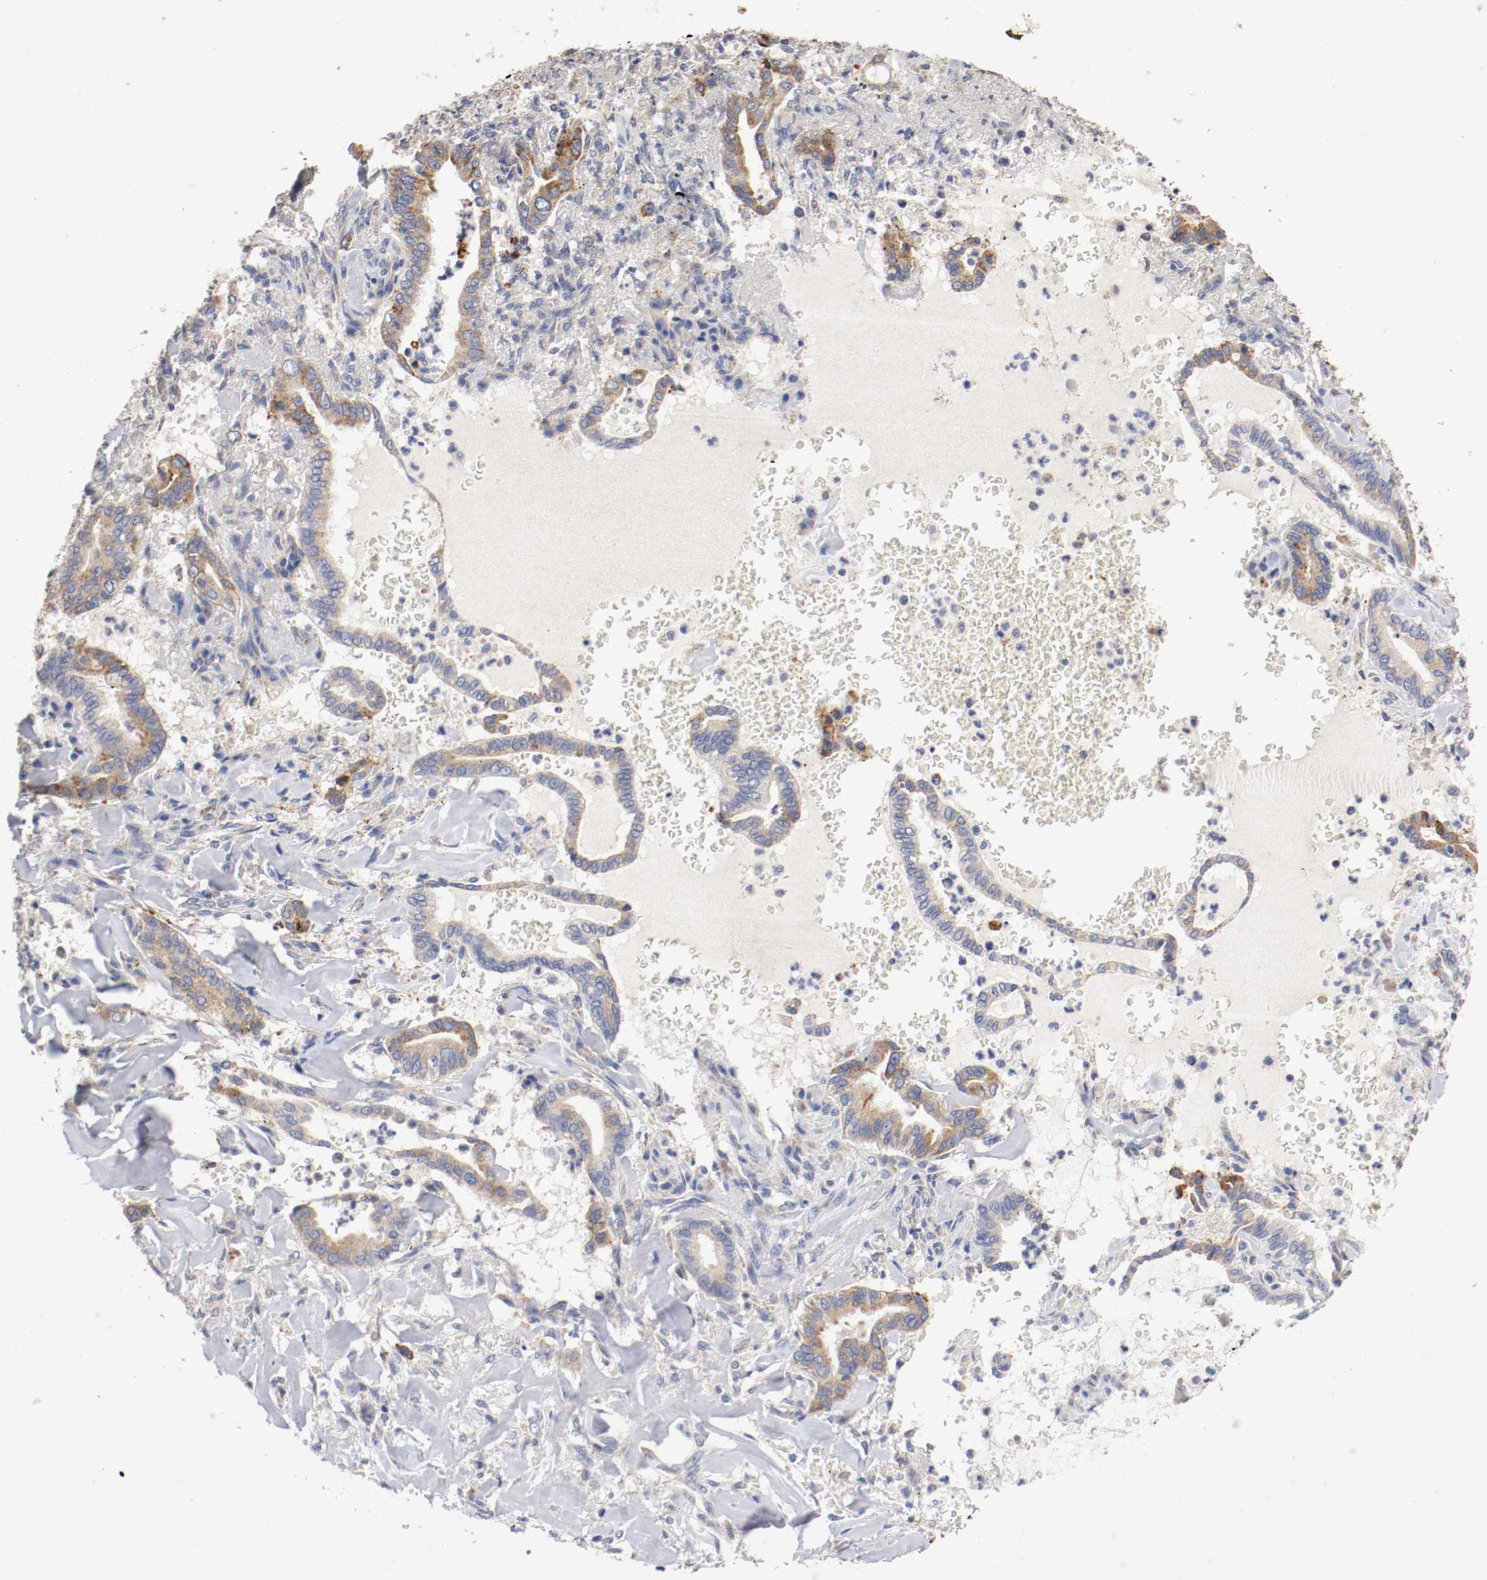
{"staining": {"intensity": "moderate", "quantity": "25%-75%", "location": "cytoplasmic/membranous"}, "tissue": "liver cancer", "cell_type": "Tumor cells", "image_type": "cancer", "snomed": [{"axis": "morphology", "description": "Cholangiocarcinoma"}, {"axis": "topography", "description": "Liver"}], "caption": "Cholangiocarcinoma (liver) stained with immunohistochemistry (IHC) shows moderate cytoplasmic/membranous positivity in approximately 25%-75% of tumor cells.", "gene": "TRAF2", "patient": {"sex": "female", "age": 67}}